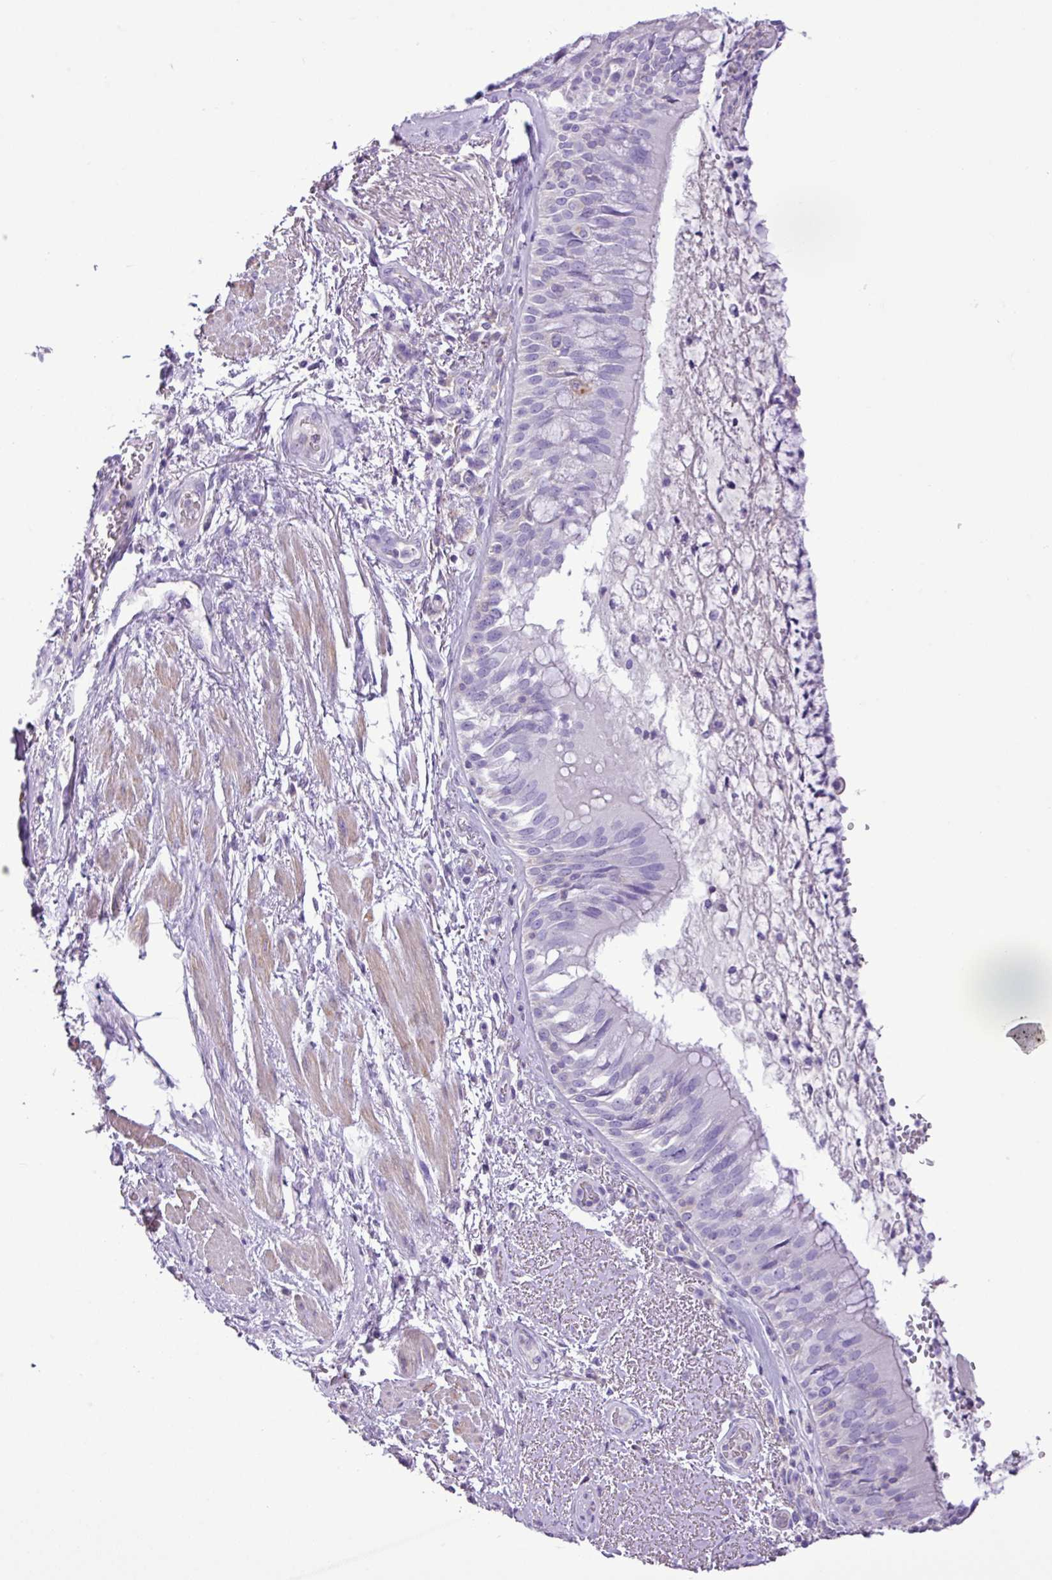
{"staining": {"intensity": "negative", "quantity": "none", "location": "none"}, "tissue": "bronchus", "cell_type": "Respiratory epithelial cells", "image_type": "normal", "snomed": [{"axis": "morphology", "description": "Normal tissue, NOS"}, {"axis": "topography", "description": "Cartilage tissue"}, {"axis": "topography", "description": "Bronchus"}], "caption": "Immunohistochemistry (IHC) of benign bronchus shows no expression in respiratory epithelial cells. (Immunohistochemistry (IHC), brightfield microscopy, high magnification).", "gene": "ZNF334", "patient": {"sex": "male", "age": 63}}